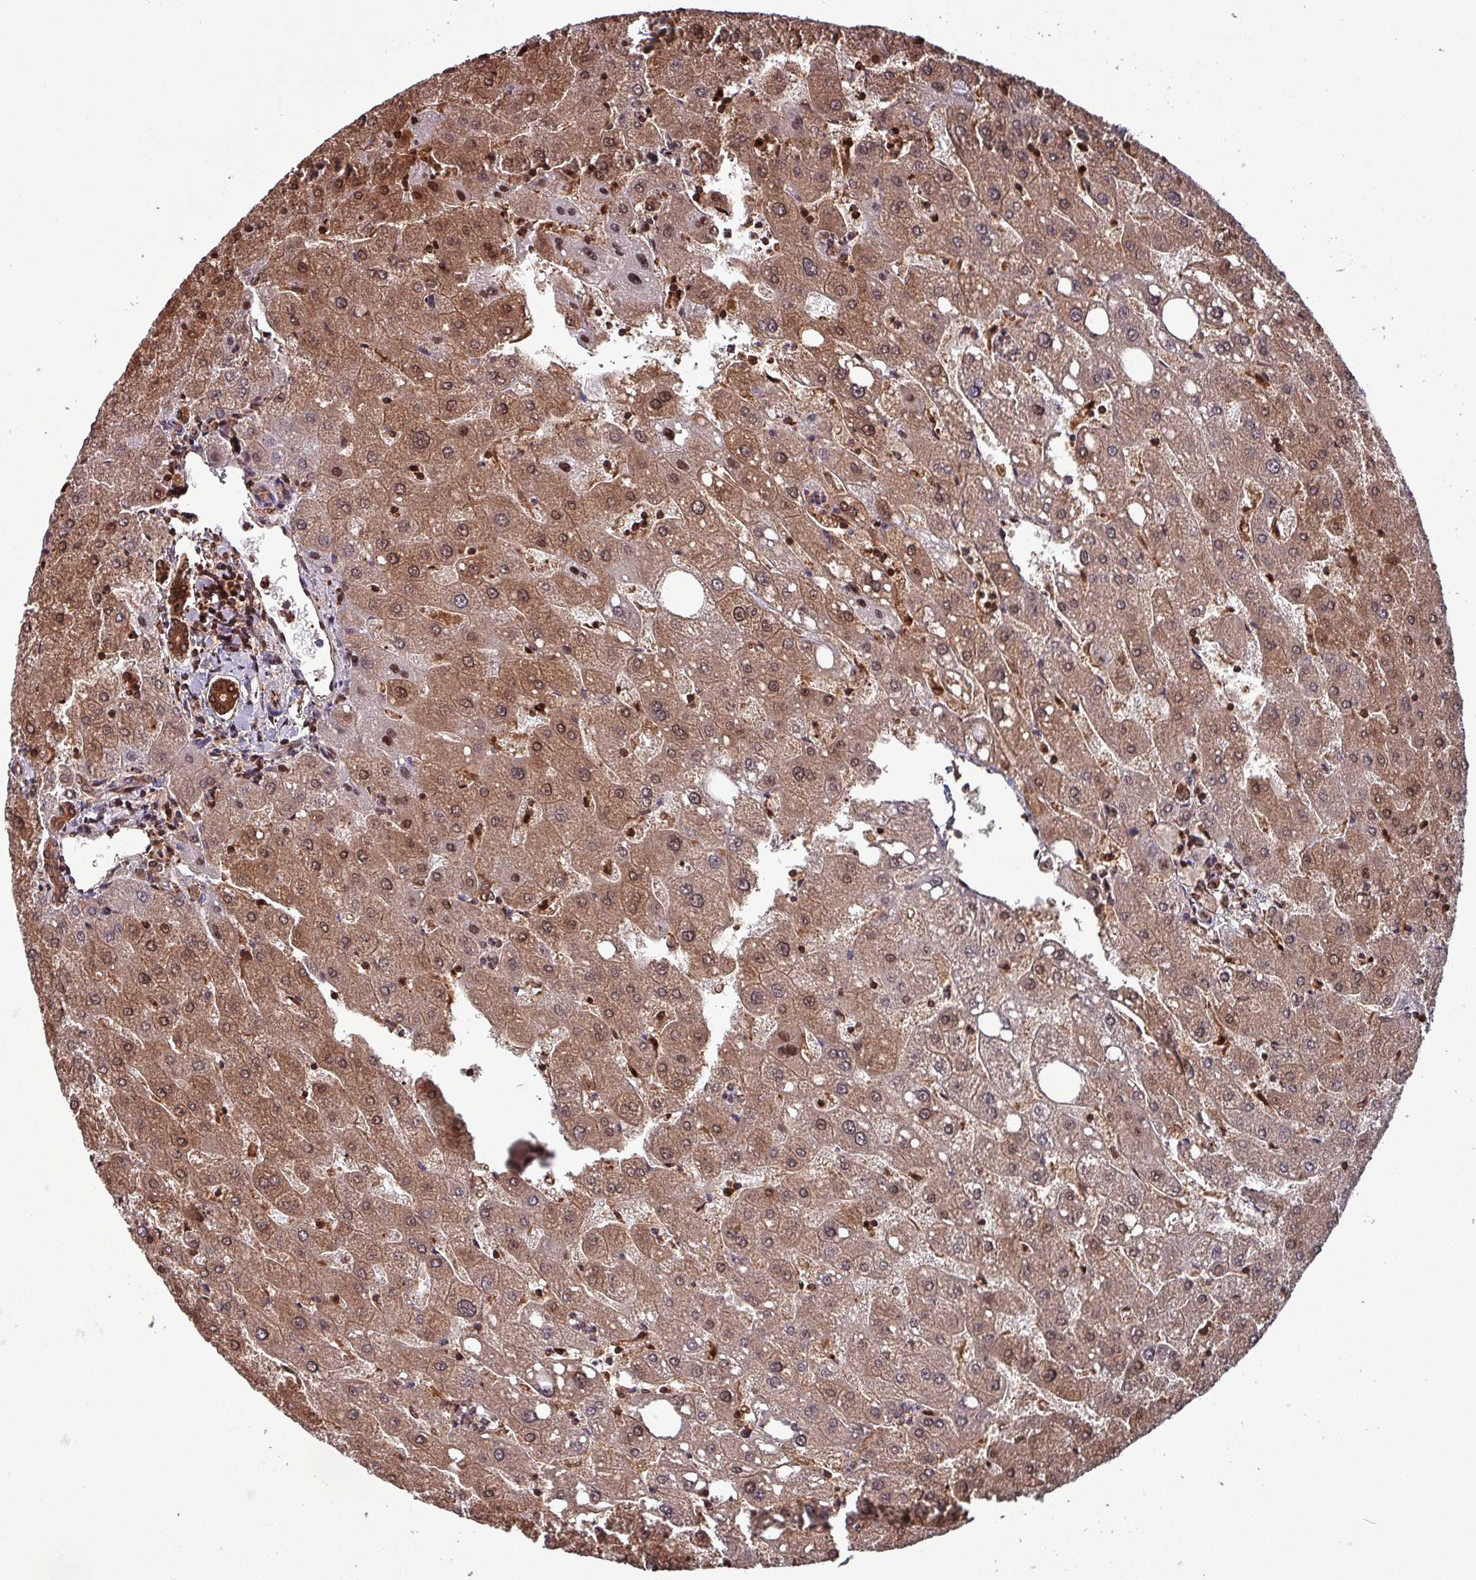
{"staining": {"intensity": "strong", "quantity": ">75%", "location": "cytoplasmic/membranous,nuclear"}, "tissue": "liver", "cell_type": "Cholangiocytes", "image_type": "normal", "snomed": [{"axis": "morphology", "description": "Normal tissue, NOS"}, {"axis": "topography", "description": "Liver"}], "caption": "A brown stain shows strong cytoplasmic/membranous,nuclear expression of a protein in cholangiocytes of benign liver.", "gene": "PSMB8", "patient": {"sex": "male", "age": 67}}